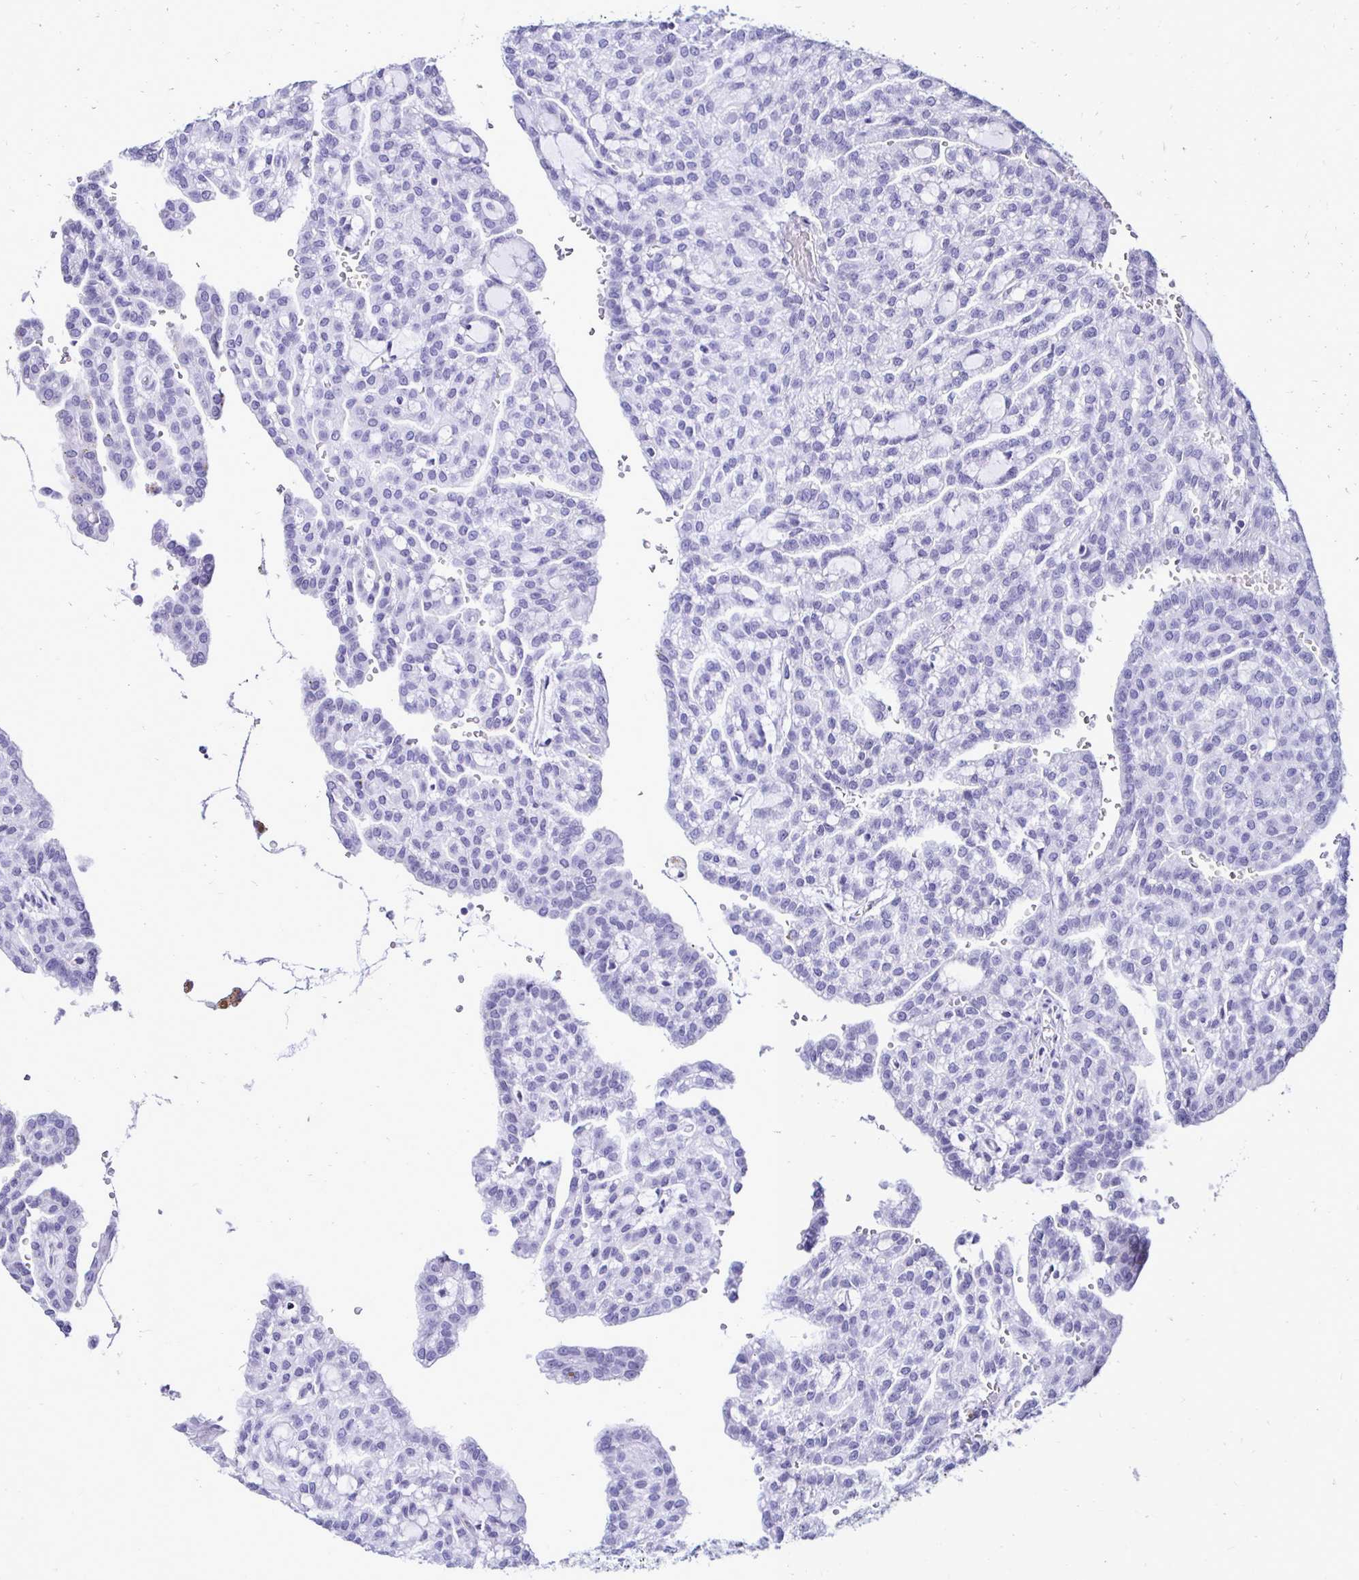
{"staining": {"intensity": "negative", "quantity": "none", "location": "none"}, "tissue": "renal cancer", "cell_type": "Tumor cells", "image_type": "cancer", "snomed": [{"axis": "morphology", "description": "Adenocarcinoma, NOS"}, {"axis": "topography", "description": "Kidney"}], "caption": "This is an IHC histopathology image of human renal cancer (adenocarcinoma). There is no staining in tumor cells.", "gene": "CST5", "patient": {"sex": "male", "age": 63}}